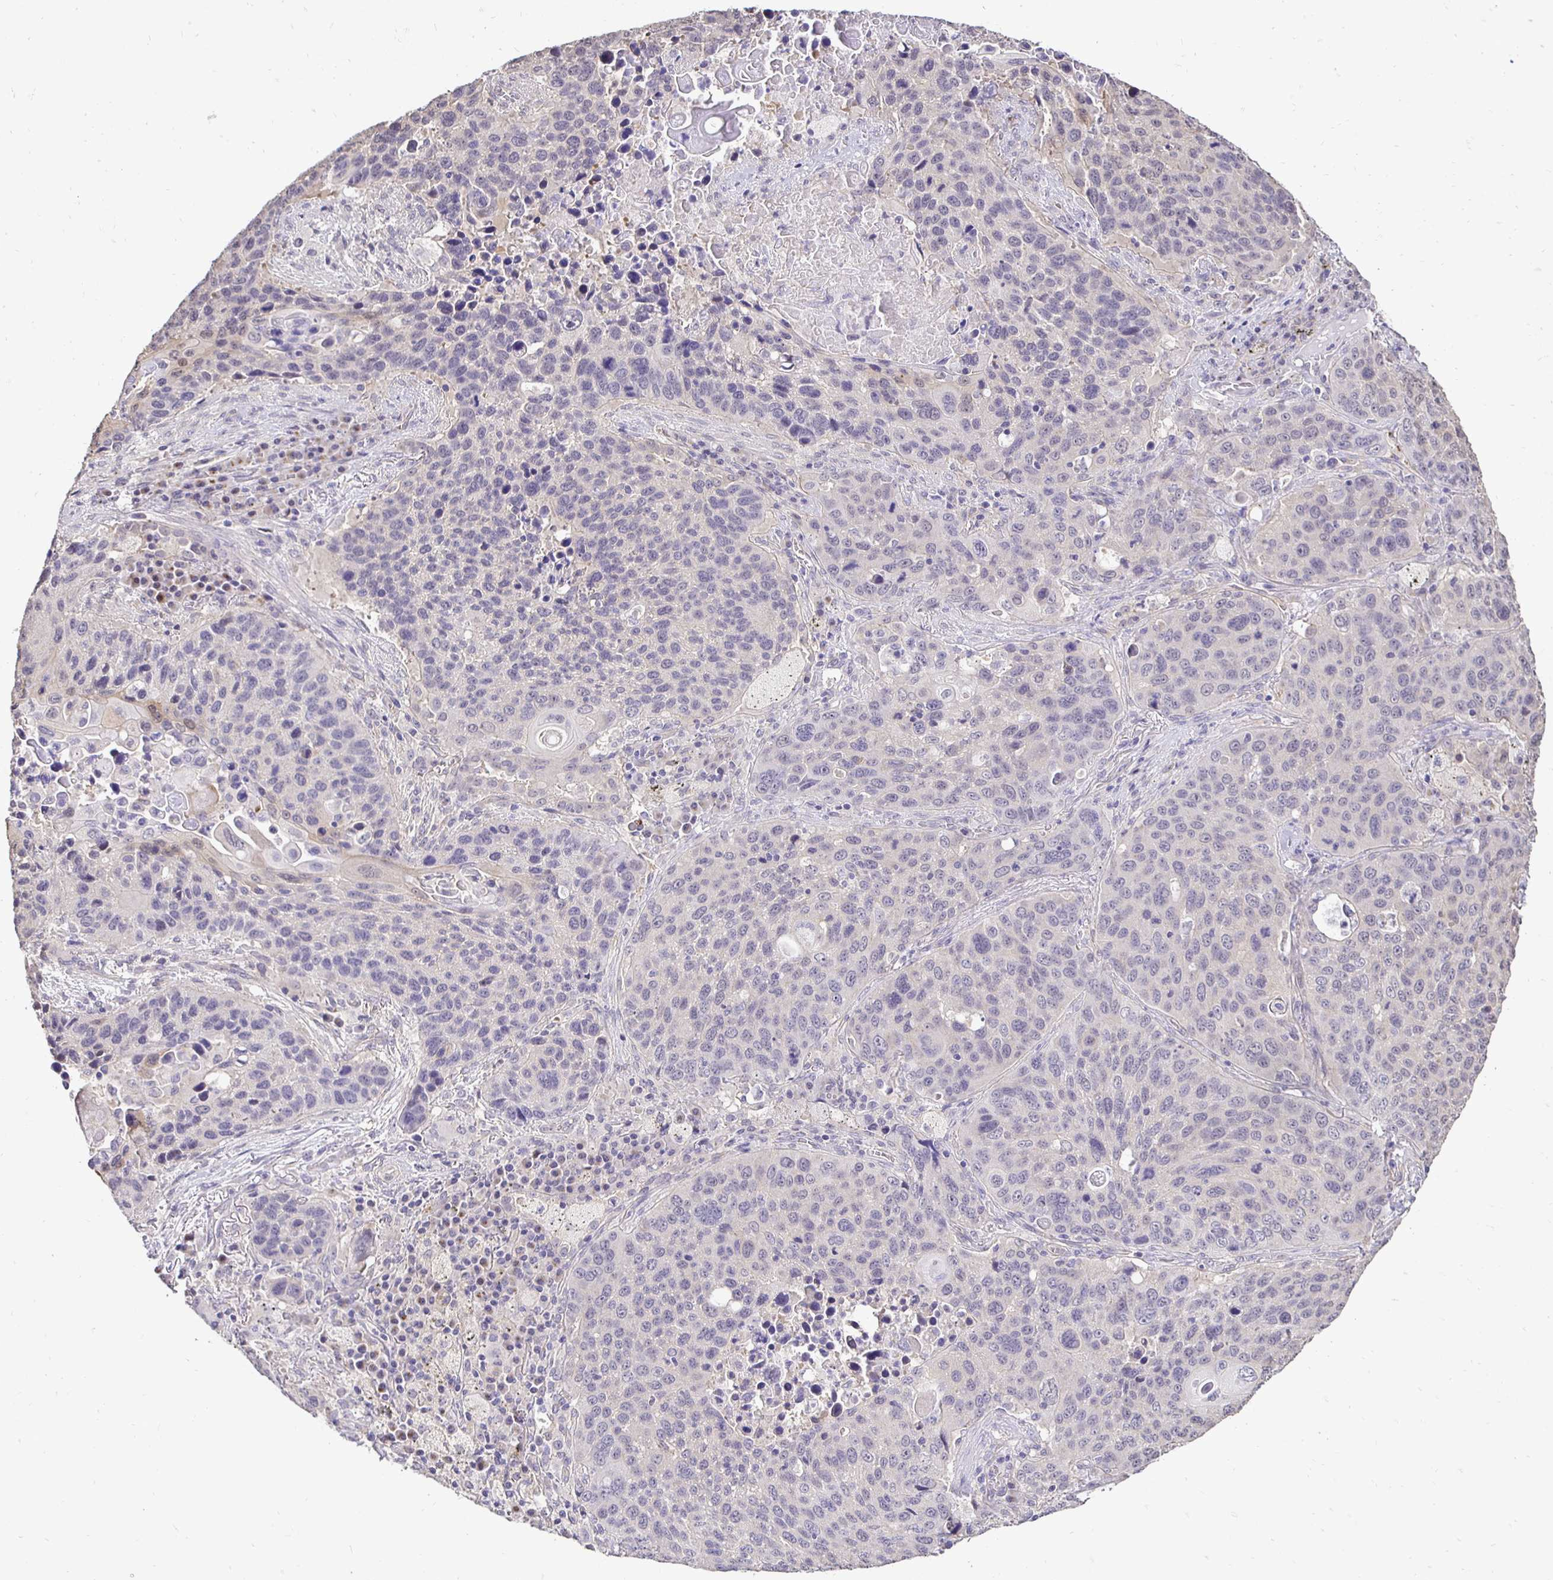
{"staining": {"intensity": "negative", "quantity": "none", "location": "none"}, "tissue": "lung cancer", "cell_type": "Tumor cells", "image_type": "cancer", "snomed": [{"axis": "morphology", "description": "Squamous cell carcinoma, NOS"}, {"axis": "topography", "description": "Lung"}], "caption": "This photomicrograph is of lung cancer stained with IHC to label a protein in brown with the nuclei are counter-stained blue. There is no positivity in tumor cells.", "gene": "SLC9A1", "patient": {"sex": "male", "age": 68}}